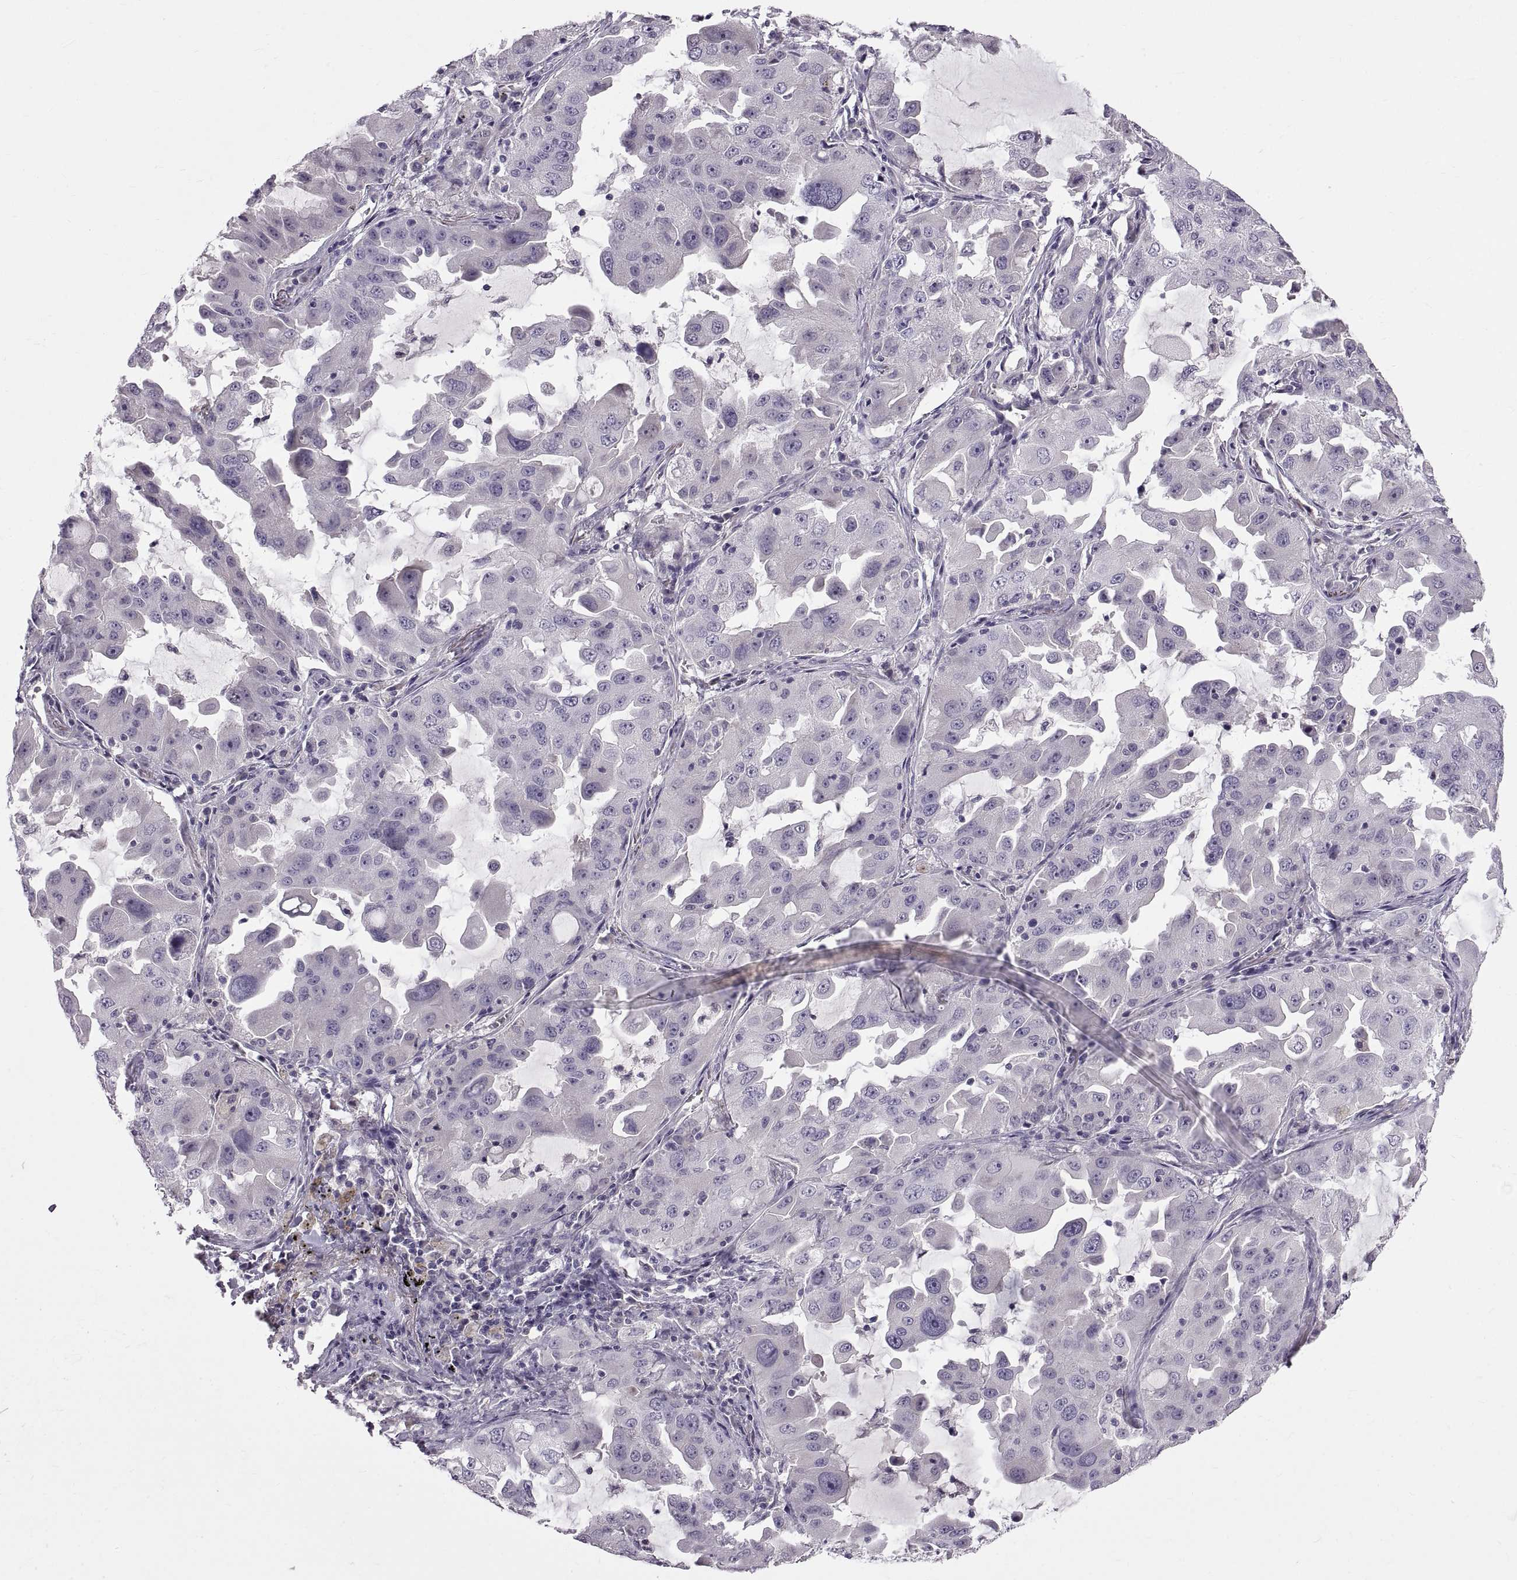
{"staining": {"intensity": "negative", "quantity": "none", "location": "none"}, "tissue": "lung cancer", "cell_type": "Tumor cells", "image_type": "cancer", "snomed": [{"axis": "morphology", "description": "Adenocarcinoma, NOS"}, {"axis": "topography", "description": "Lung"}], "caption": "A micrograph of human adenocarcinoma (lung) is negative for staining in tumor cells. (Brightfield microscopy of DAB immunohistochemistry (IHC) at high magnification).", "gene": "WFDC8", "patient": {"sex": "female", "age": 61}}